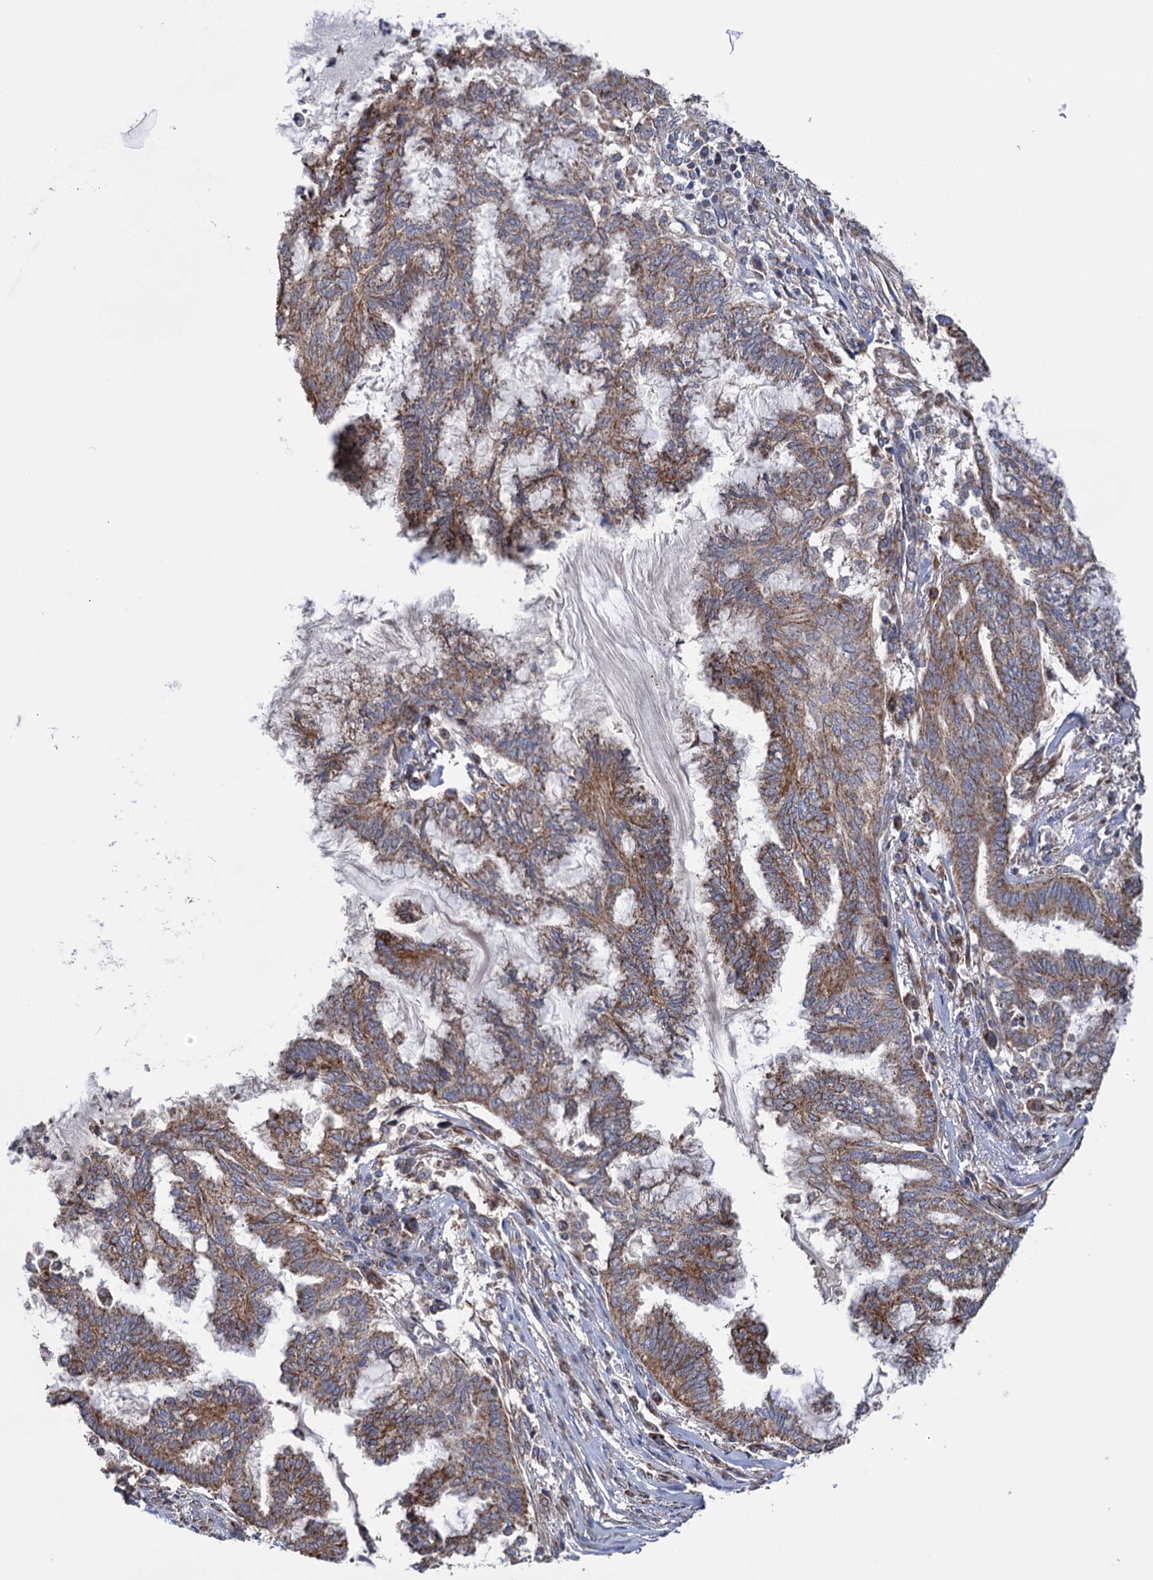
{"staining": {"intensity": "moderate", "quantity": ">75%", "location": "cytoplasmic/membranous"}, "tissue": "endometrial cancer", "cell_type": "Tumor cells", "image_type": "cancer", "snomed": [{"axis": "morphology", "description": "Adenocarcinoma, NOS"}, {"axis": "topography", "description": "Endometrium"}], "caption": "Tumor cells demonstrate medium levels of moderate cytoplasmic/membranous staining in approximately >75% of cells in human adenocarcinoma (endometrial).", "gene": "SUCLA2", "patient": {"sex": "female", "age": 86}}